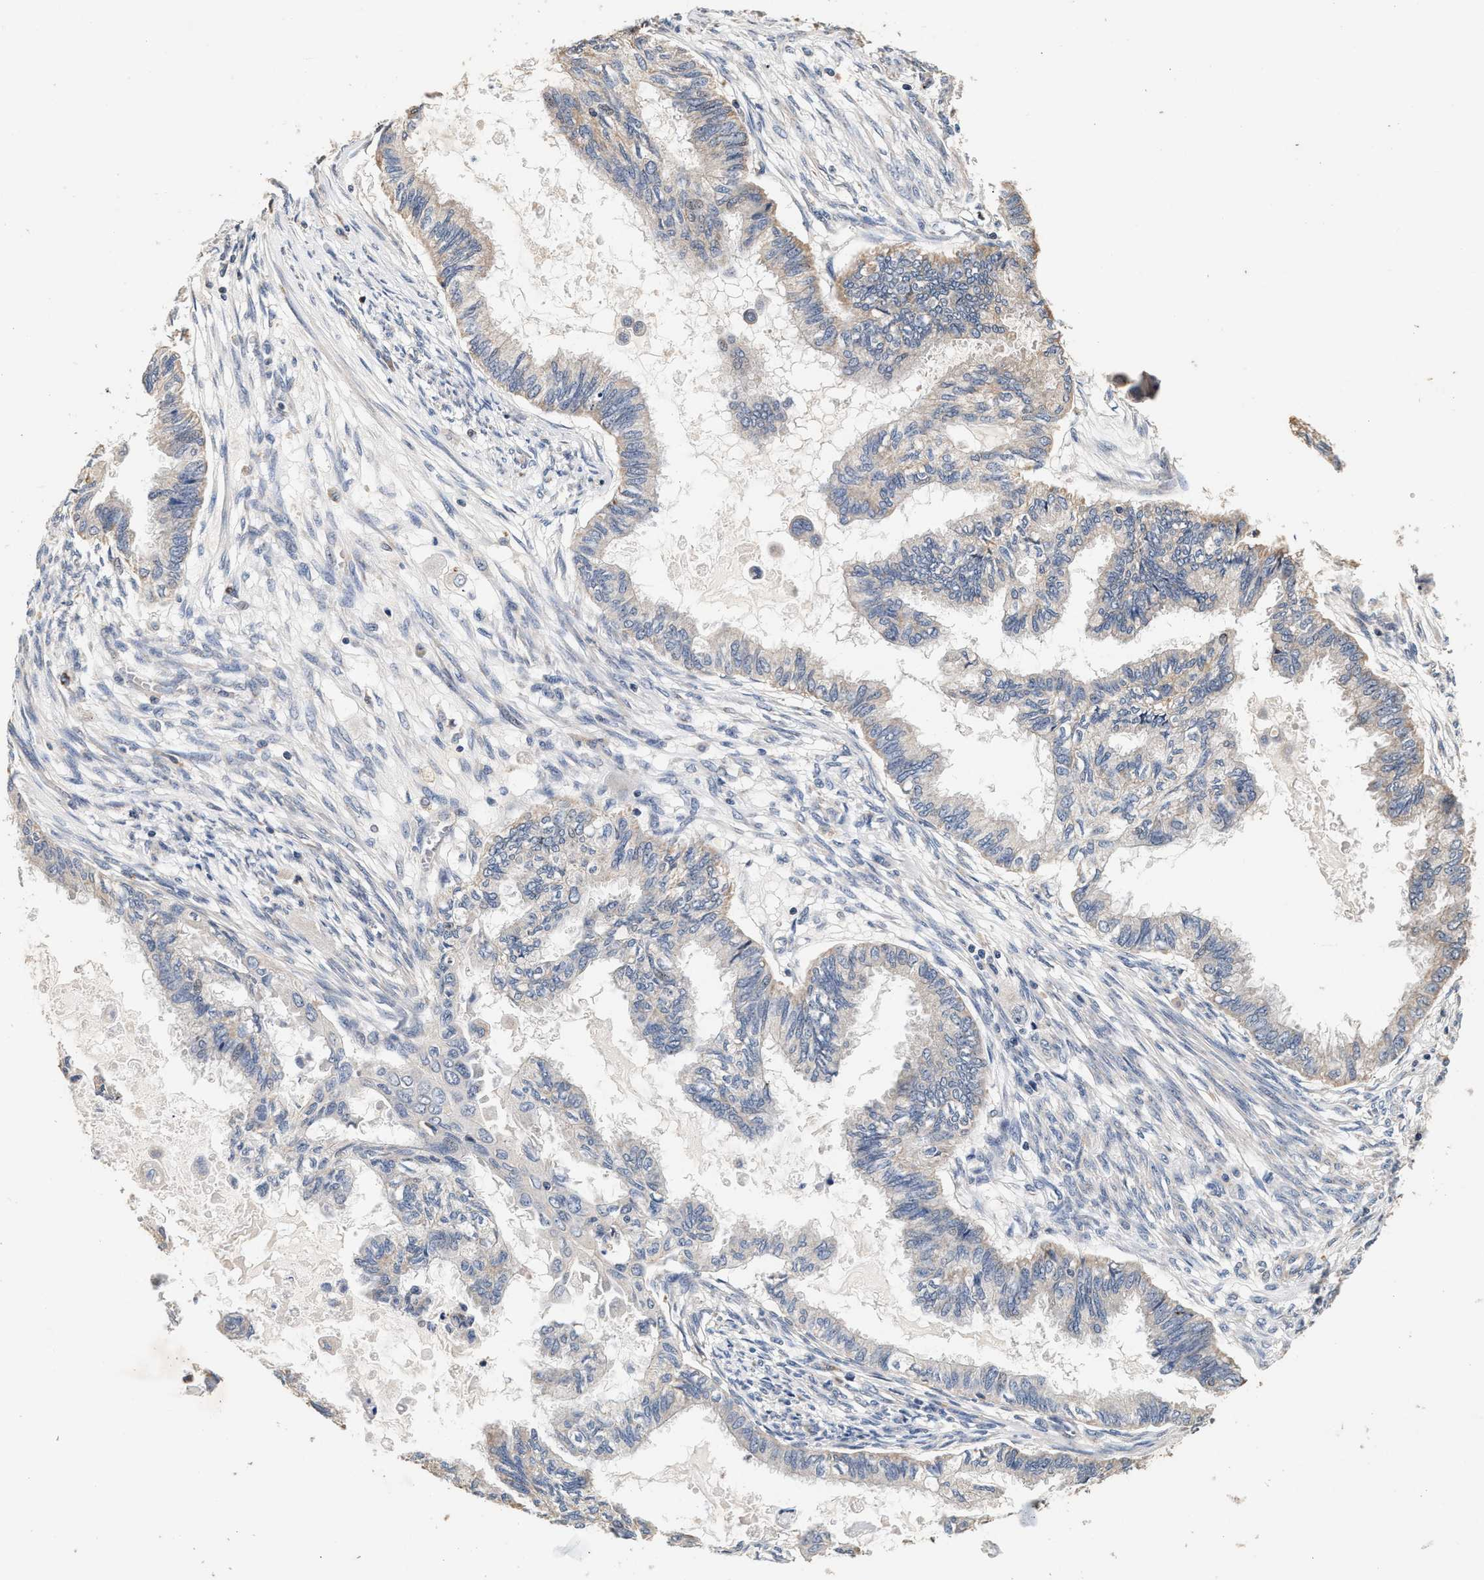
{"staining": {"intensity": "negative", "quantity": "none", "location": "none"}, "tissue": "cervical cancer", "cell_type": "Tumor cells", "image_type": "cancer", "snomed": [{"axis": "morphology", "description": "Normal tissue, NOS"}, {"axis": "morphology", "description": "Adenocarcinoma, NOS"}, {"axis": "topography", "description": "Cervix"}, {"axis": "topography", "description": "Endometrium"}], "caption": "DAB (3,3'-diaminobenzidine) immunohistochemical staining of human cervical cancer shows no significant expression in tumor cells.", "gene": "PTGR3", "patient": {"sex": "female", "age": 86}}